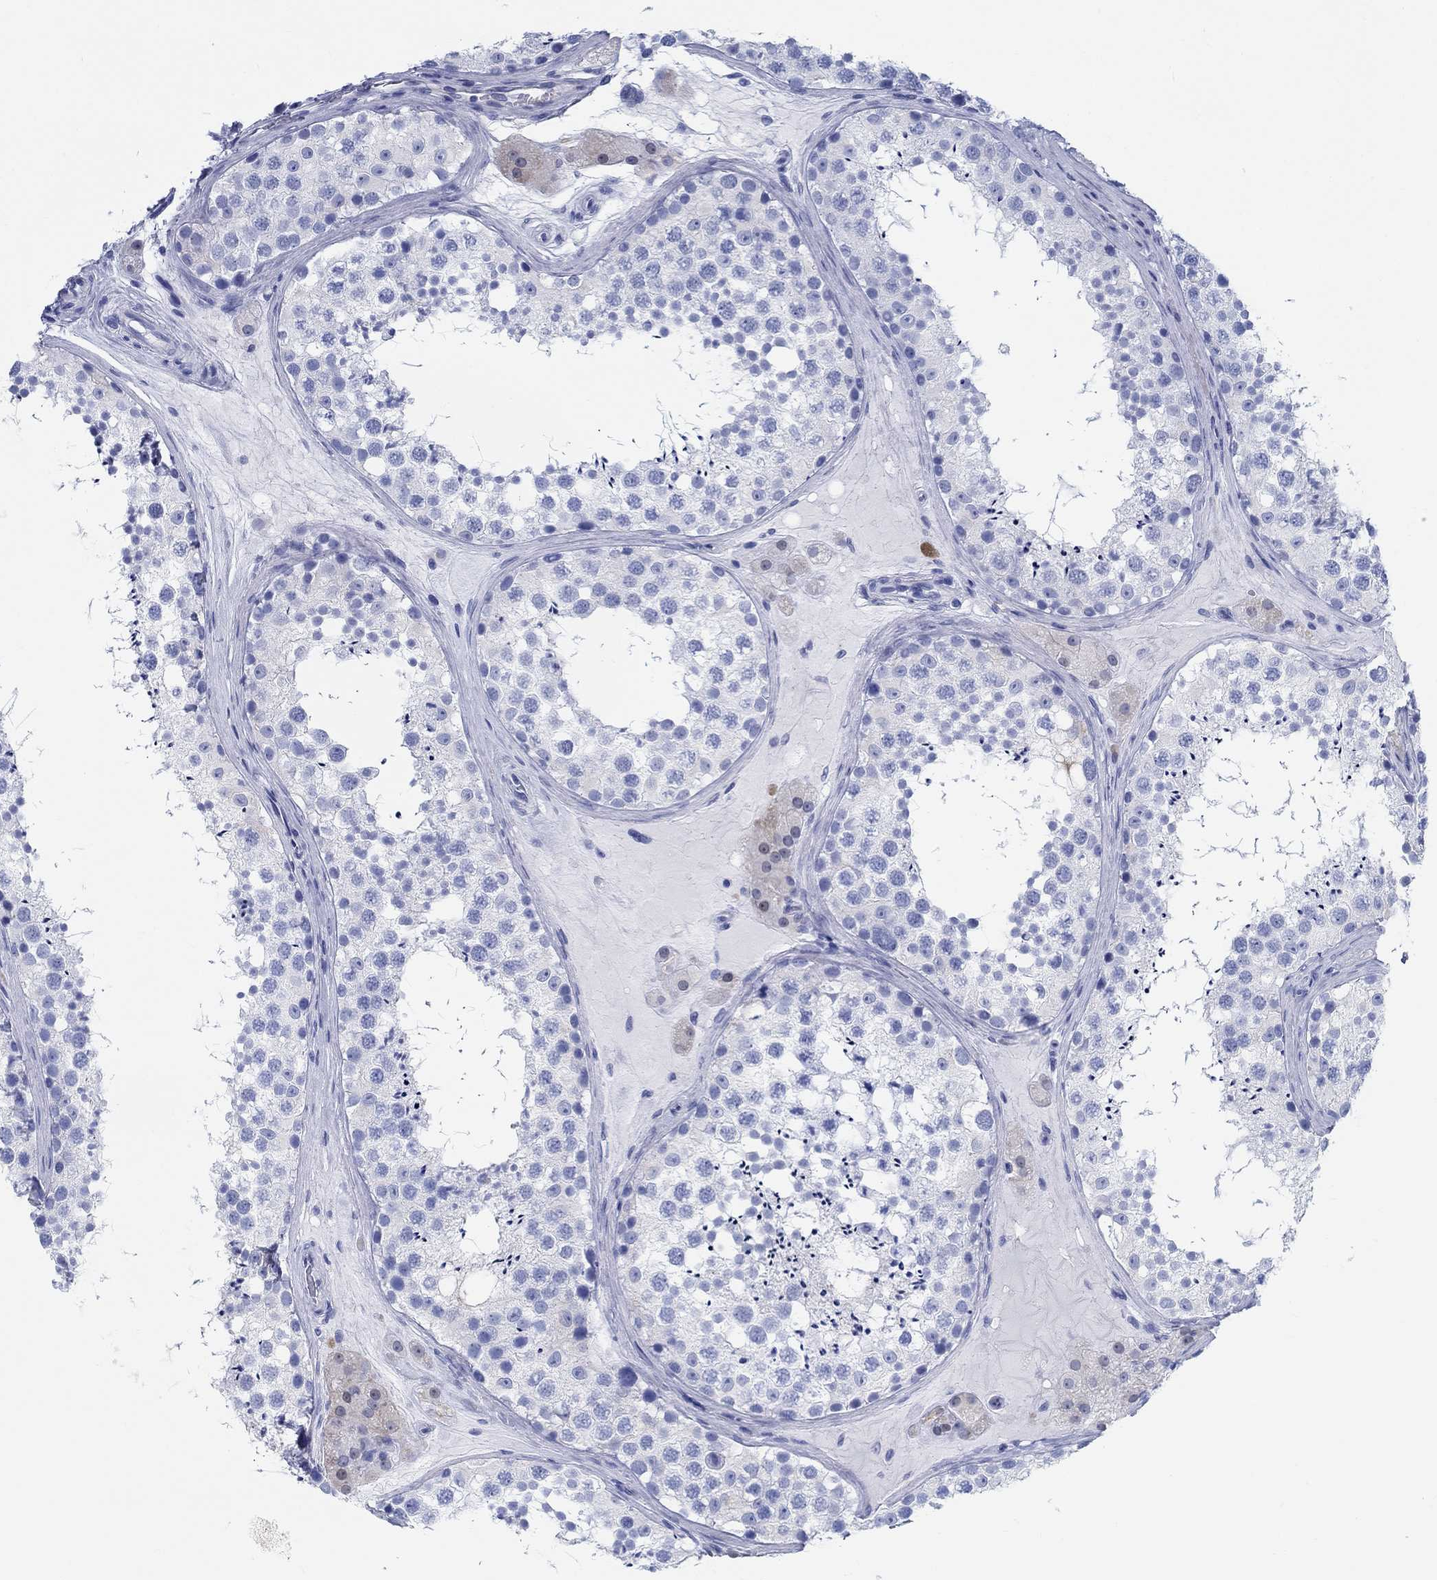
{"staining": {"intensity": "negative", "quantity": "none", "location": "none"}, "tissue": "testis", "cell_type": "Cells in seminiferous ducts", "image_type": "normal", "snomed": [{"axis": "morphology", "description": "Normal tissue, NOS"}, {"axis": "topography", "description": "Testis"}], "caption": "The histopathology image displays no significant staining in cells in seminiferous ducts of testis. (Brightfield microscopy of DAB immunohistochemistry (IHC) at high magnification).", "gene": "RD3L", "patient": {"sex": "male", "age": 41}}